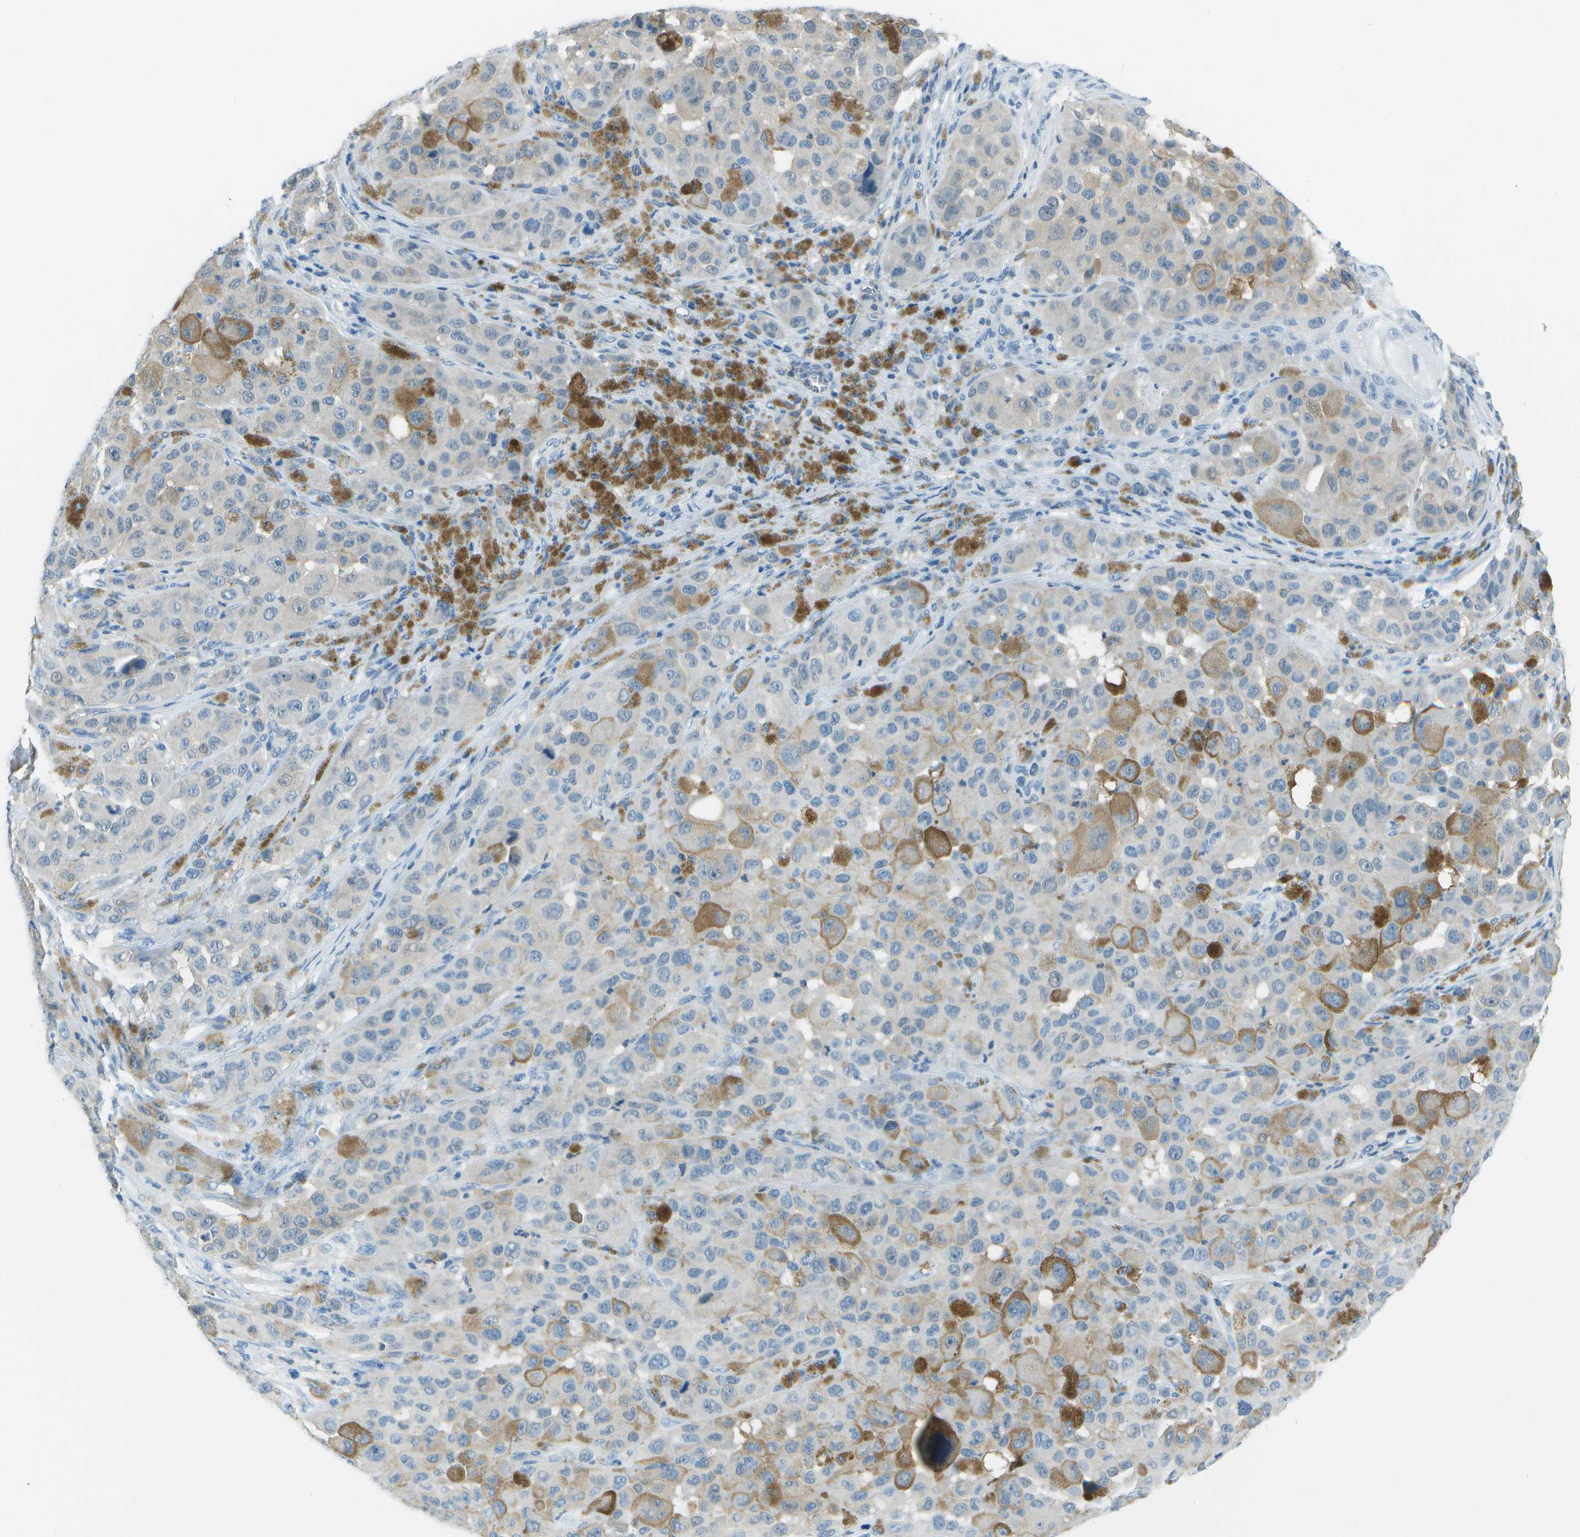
{"staining": {"intensity": "weak", "quantity": "<25%", "location": "cytoplasmic/membranous"}, "tissue": "melanoma", "cell_type": "Tumor cells", "image_type": "cancer", "snomed": [{"axis": "morphology", "description": "Malignant melanoma, NOS"}, {"axis": "topography", "description": "Skin"}], "caption": "Immunohistochemistry micrograph of neoplastic tissue: melanoma stained with DAB (3,3'-diaminobenzidine) displays no significant protein positivity in tumor cells.", "gene": "ASL", "patient": {"sex": "male", "age": 96}}